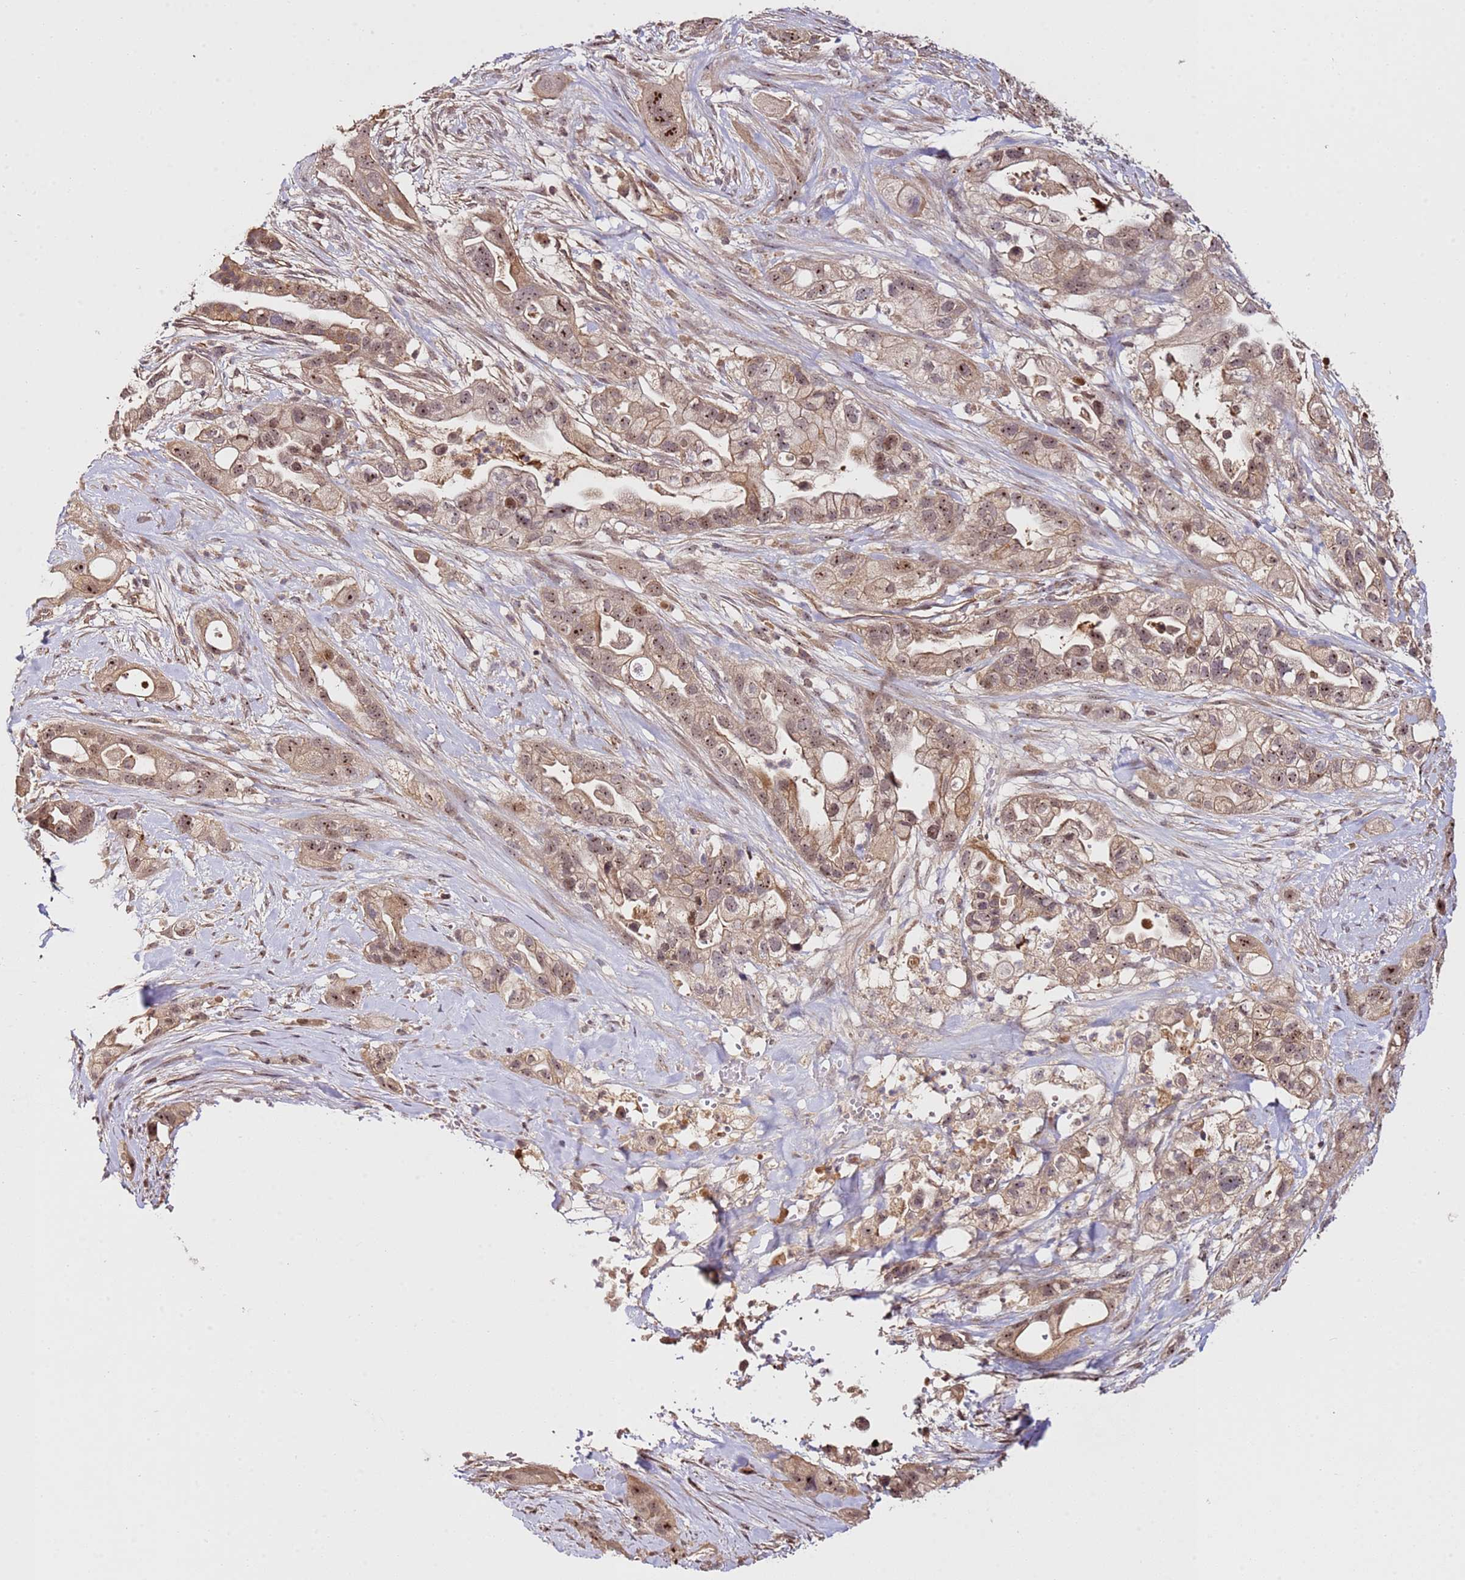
{"staining": {"intensity": "moderate", "quantity": ">75%", "location": "cytoplasmic/membranous,nuclear"}, "tissue": "pancreatic cancer", "cell_type": "Tumor cells", "image_type": "cancer", "snomed": [{"axis": "morphology", "description": "Adenocarcinoma, NOS"}, {"axis": "topography", "description": "Pancreas"}], "caption": "A histopathology image showing moderate cytoplasmic/membranous and nuclear staining in approximately >75% of tumor cells in pancreatic adenocarcinoma, as visualized by brown immunohistochemical staining.", "gene": "DDX27", "patient": {"sex": "male", "age": 44}}